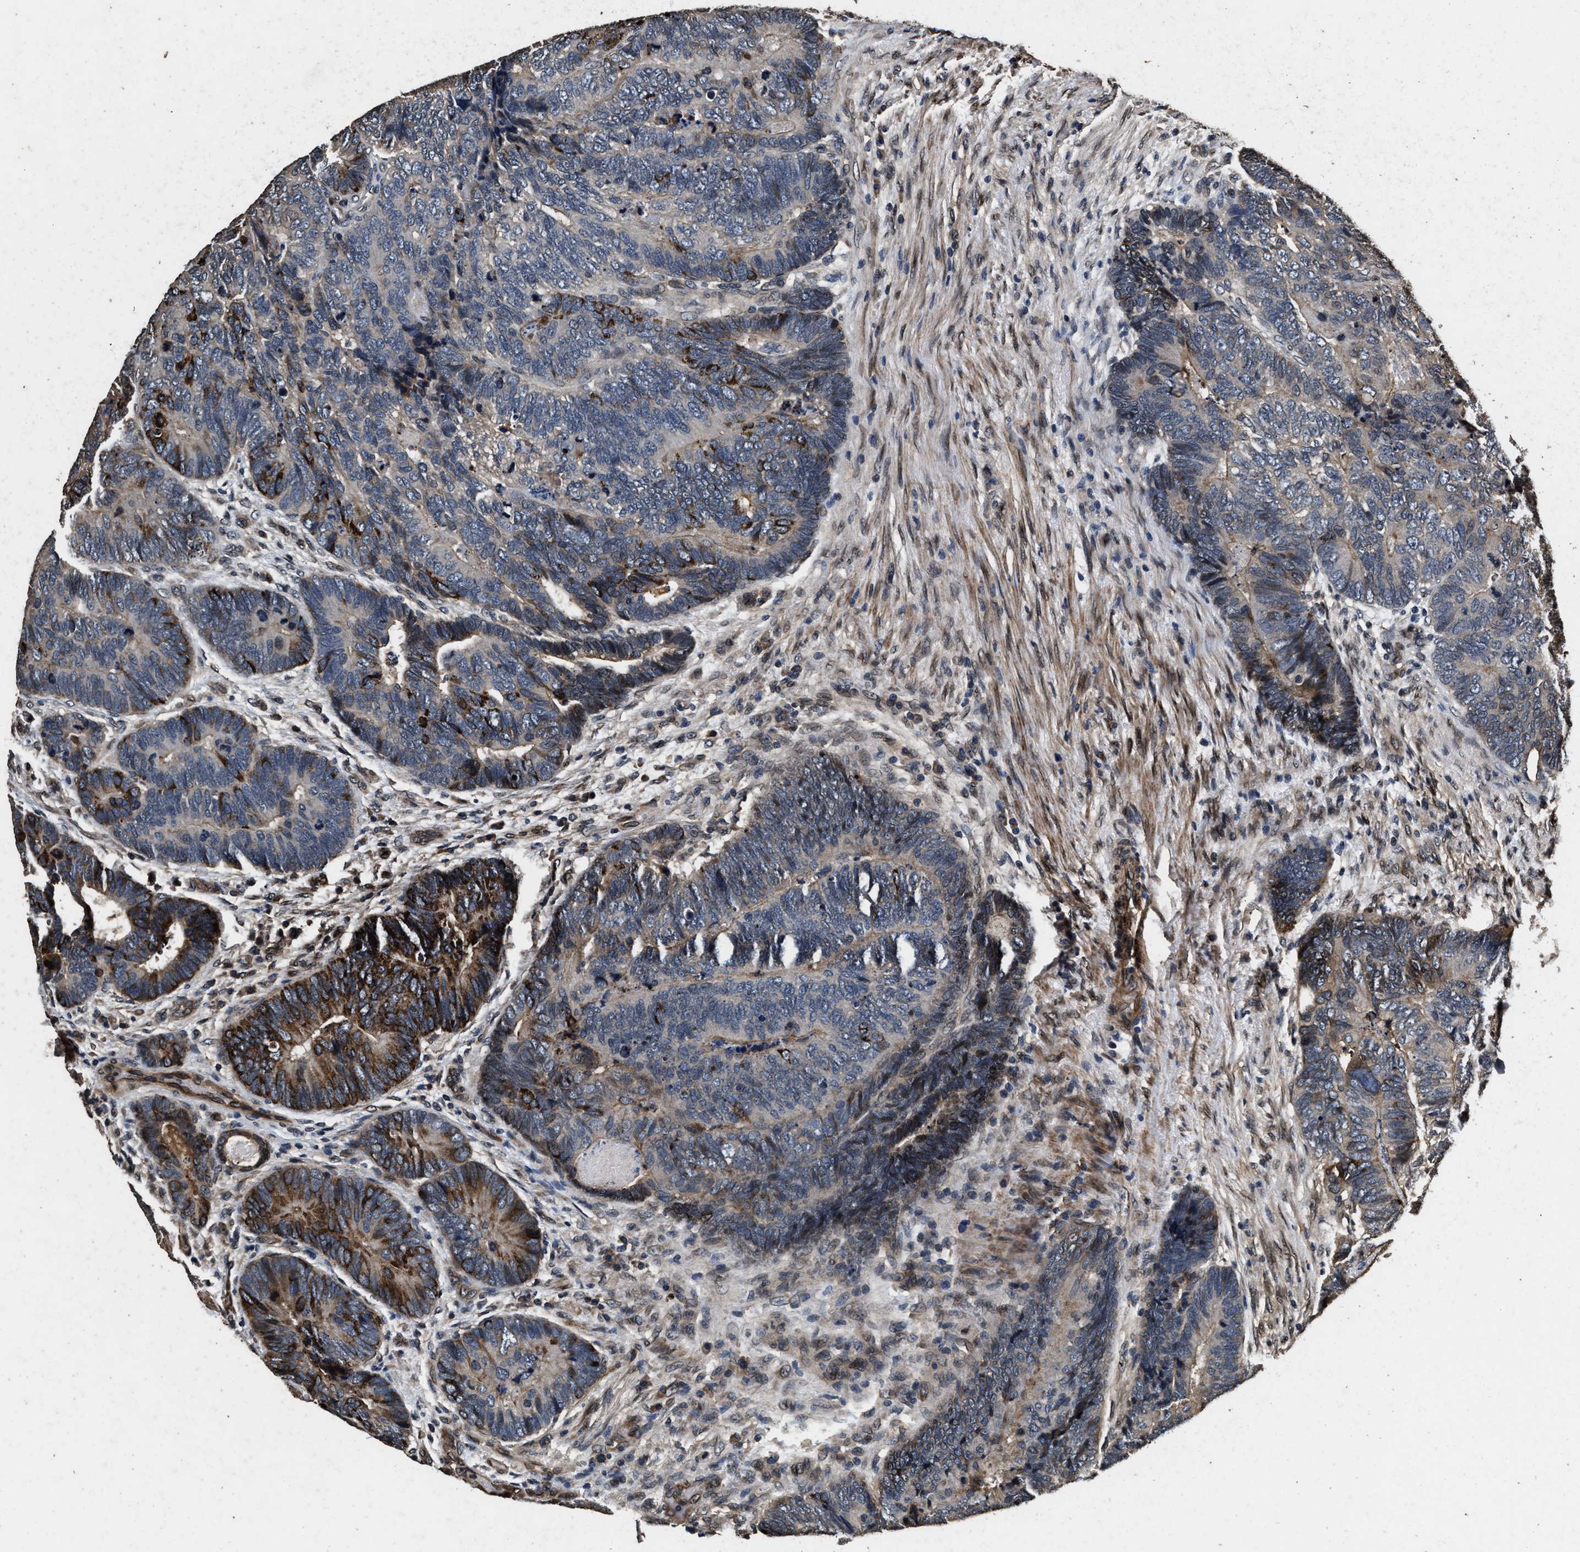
{"staining": {"intensity": "strong", "quantity": "<25%", "location": "cytoplasmic/membranous"}, "tissue": "colorectal cancer", "cell_type": "Tumor cells", "image_type": "cancer", "snomed": [{"axis": "morphology", "description": "Adenocarcinoma, NOS"}, {"axis": "topography", "description": "Colon"}], "caption": "Immunohistochemistry (IHC) (DAB (3,3'-diaminobenzidine)) staining of human colorectal cancer (adenocarcinoma) displays strong cytoplasmic/membranous protein staining in approximately <25% of tumor cells.", "gene": "ACCS", "patient": {"sex": "female", "age": 67}}